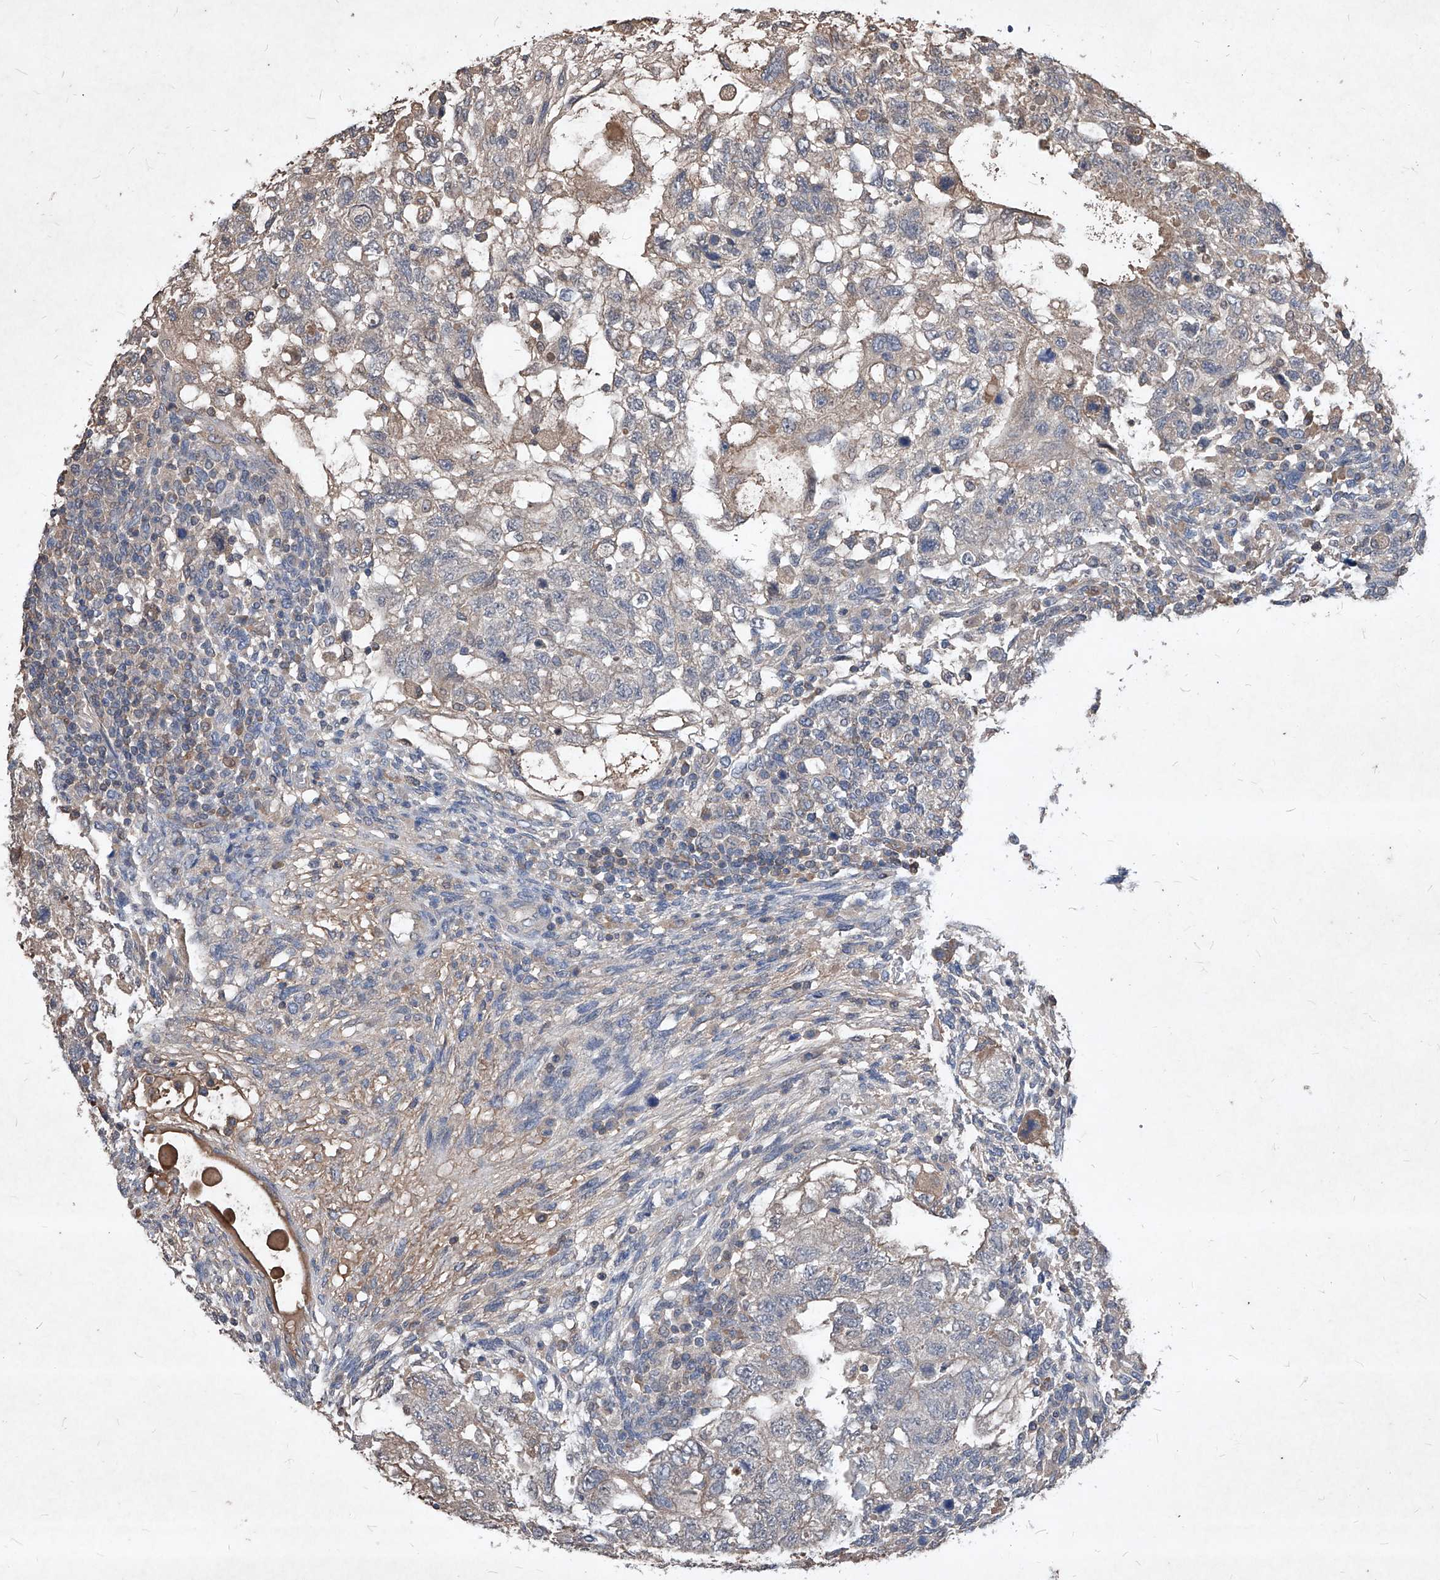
{"staining": {"intensity": "negative", "quantity": "none", "location": "none"}, "tissue": "testis cancer", "cell_type": "Tumor cells", "image_type": "cancer", "snomed": [{"axis": "morphology", "description": "Normal tissue, NOS"}, {"axis": "morphology", "description": "Carcinoma, Embryonal, NOS"}, {"axis": "topography", "description": "Testis"}], "caption": "Immunohistochemistry histopathology image of testis cancer (embryonal carcinoma) stained for a protein (brown), which reveals no positivity in tumor cells.", "gene": "SYNGR1", "patient": {"sex": "male", "age": 36}}